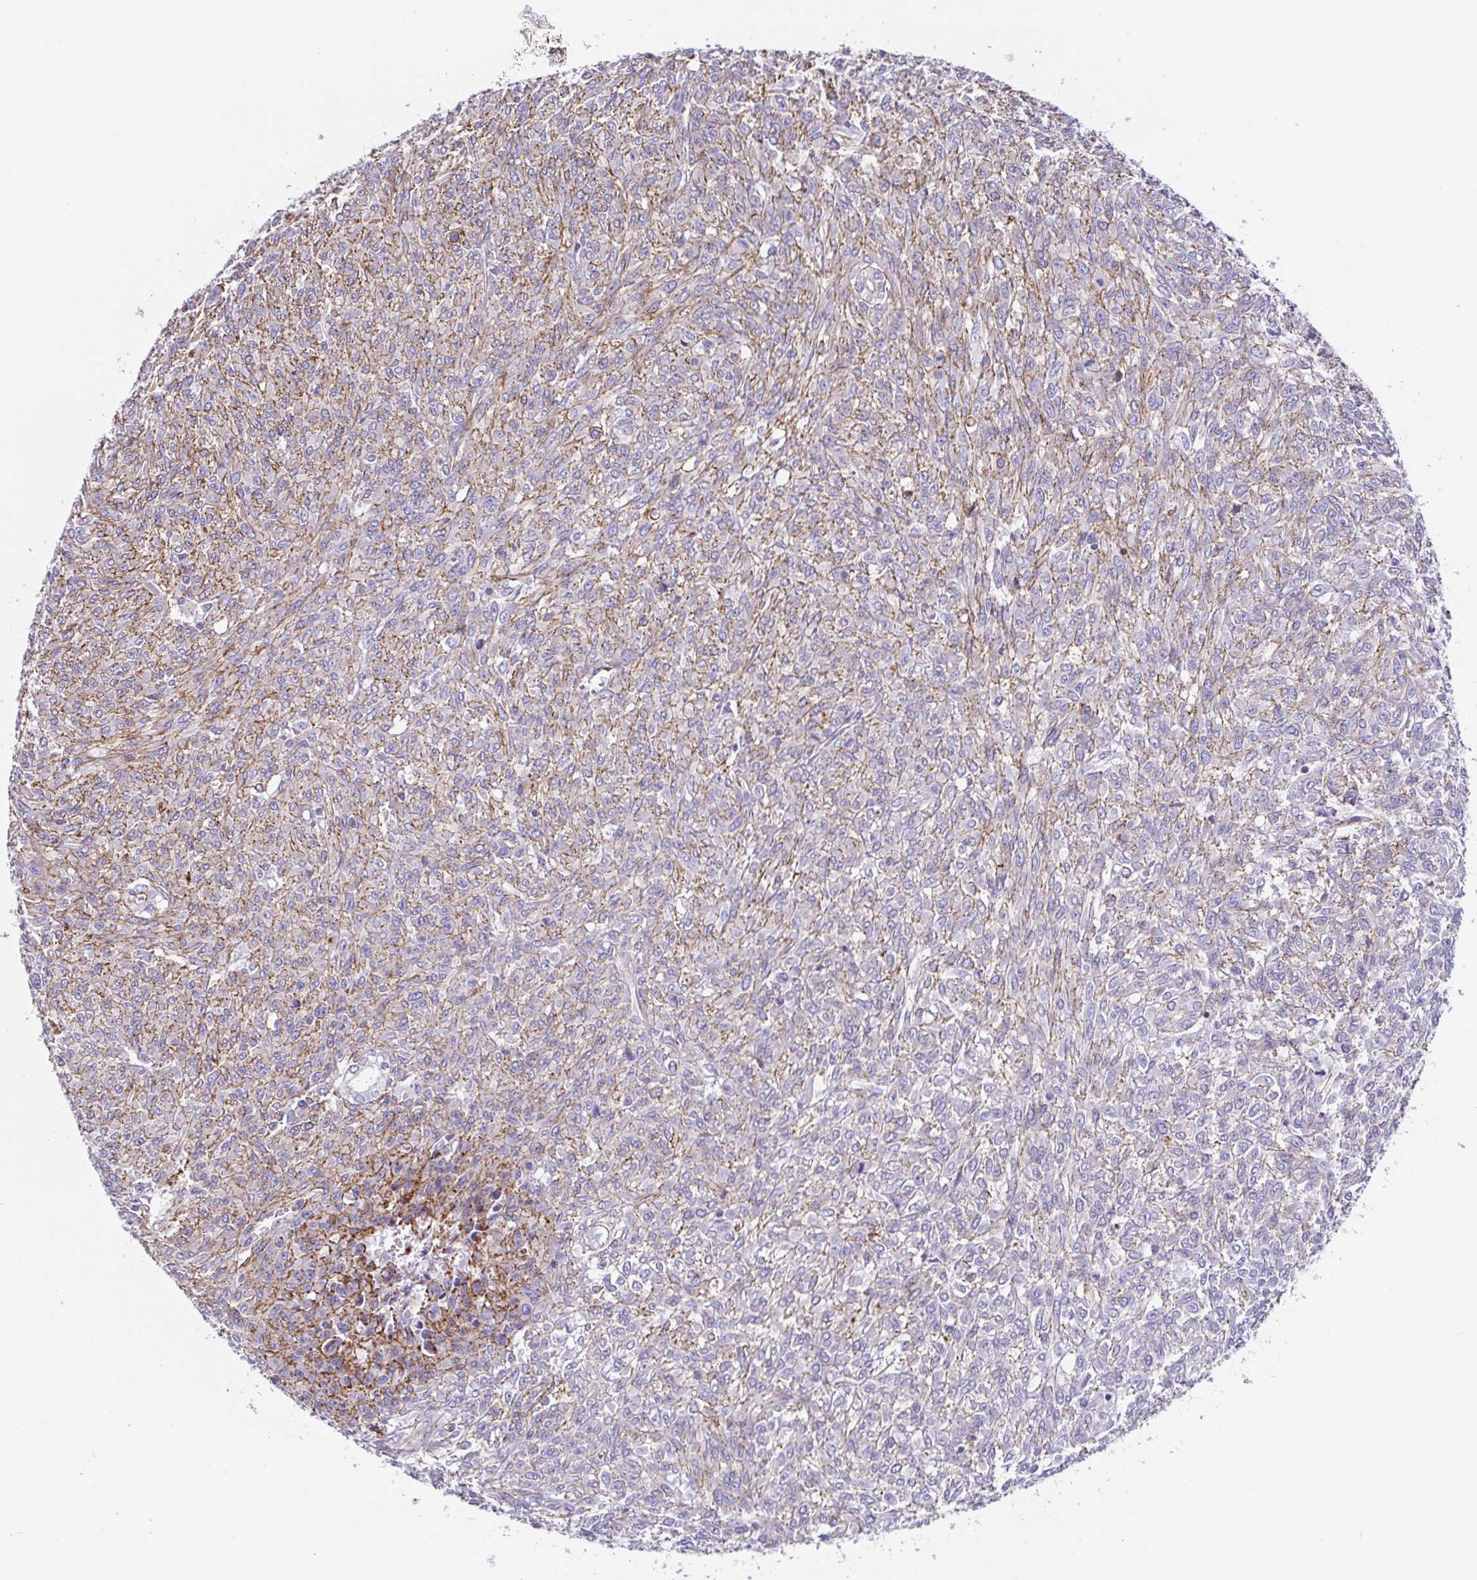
{"staining": {"intensity": "weak", "quantity": "<25%", "location": "cytoplasmic/membranous"}, "tissue": "renal cancer", "cell_type": "Tumor cells", "image_type": "cancer", "snomed": [{"axis": "morphology", "description": "Adenocarcinoma, NOS"}, {"axis": "topography", "description": "Kidney"}], "caption": "Immunohistochemical staining of human adenocarcinoma (renal) shows no significant positivity in tumor cells.", "gene": "TRAM2", "patient": {"sex": "male", "age": 58}}